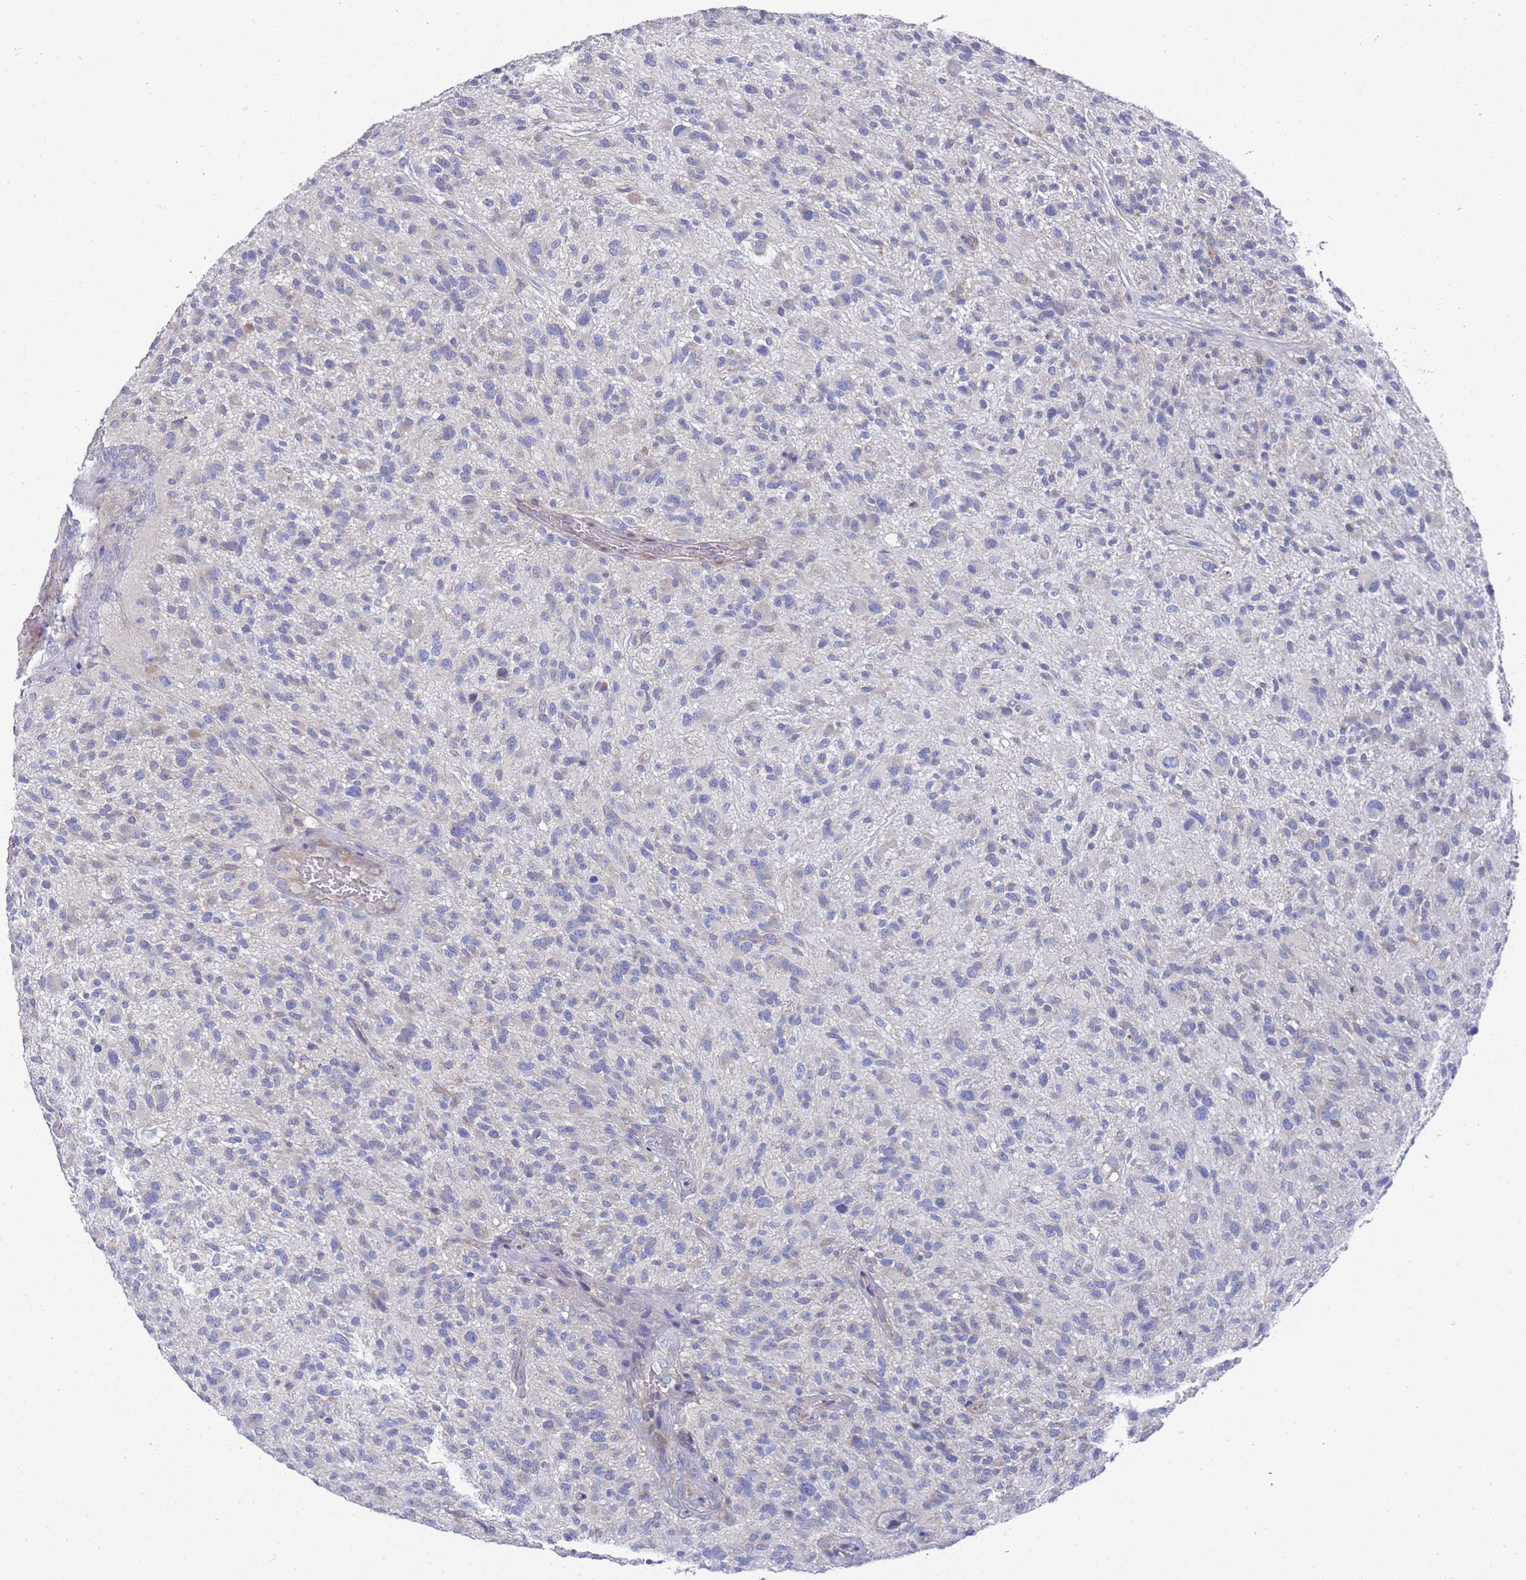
{"staining": {"intensity": "negative", "quantity": "none", "location": "none"}, "tissue": "glioma", "cell_type": "Tumor cells", "image_type": "cancer", "snomed": [{"axis": "morphology", "description": "Glioma, malignant, High grade"}, {"axis": "topography", "description": "Brain"}], "caption": "An immunohistochemistry histopathology image of high-grade glioma (malignant) is shown. There is no staining in tumor cells of high-grade glioma (malignant).", "gene": "SCAPER", "patient": {"sex": "male", "age": 47}}